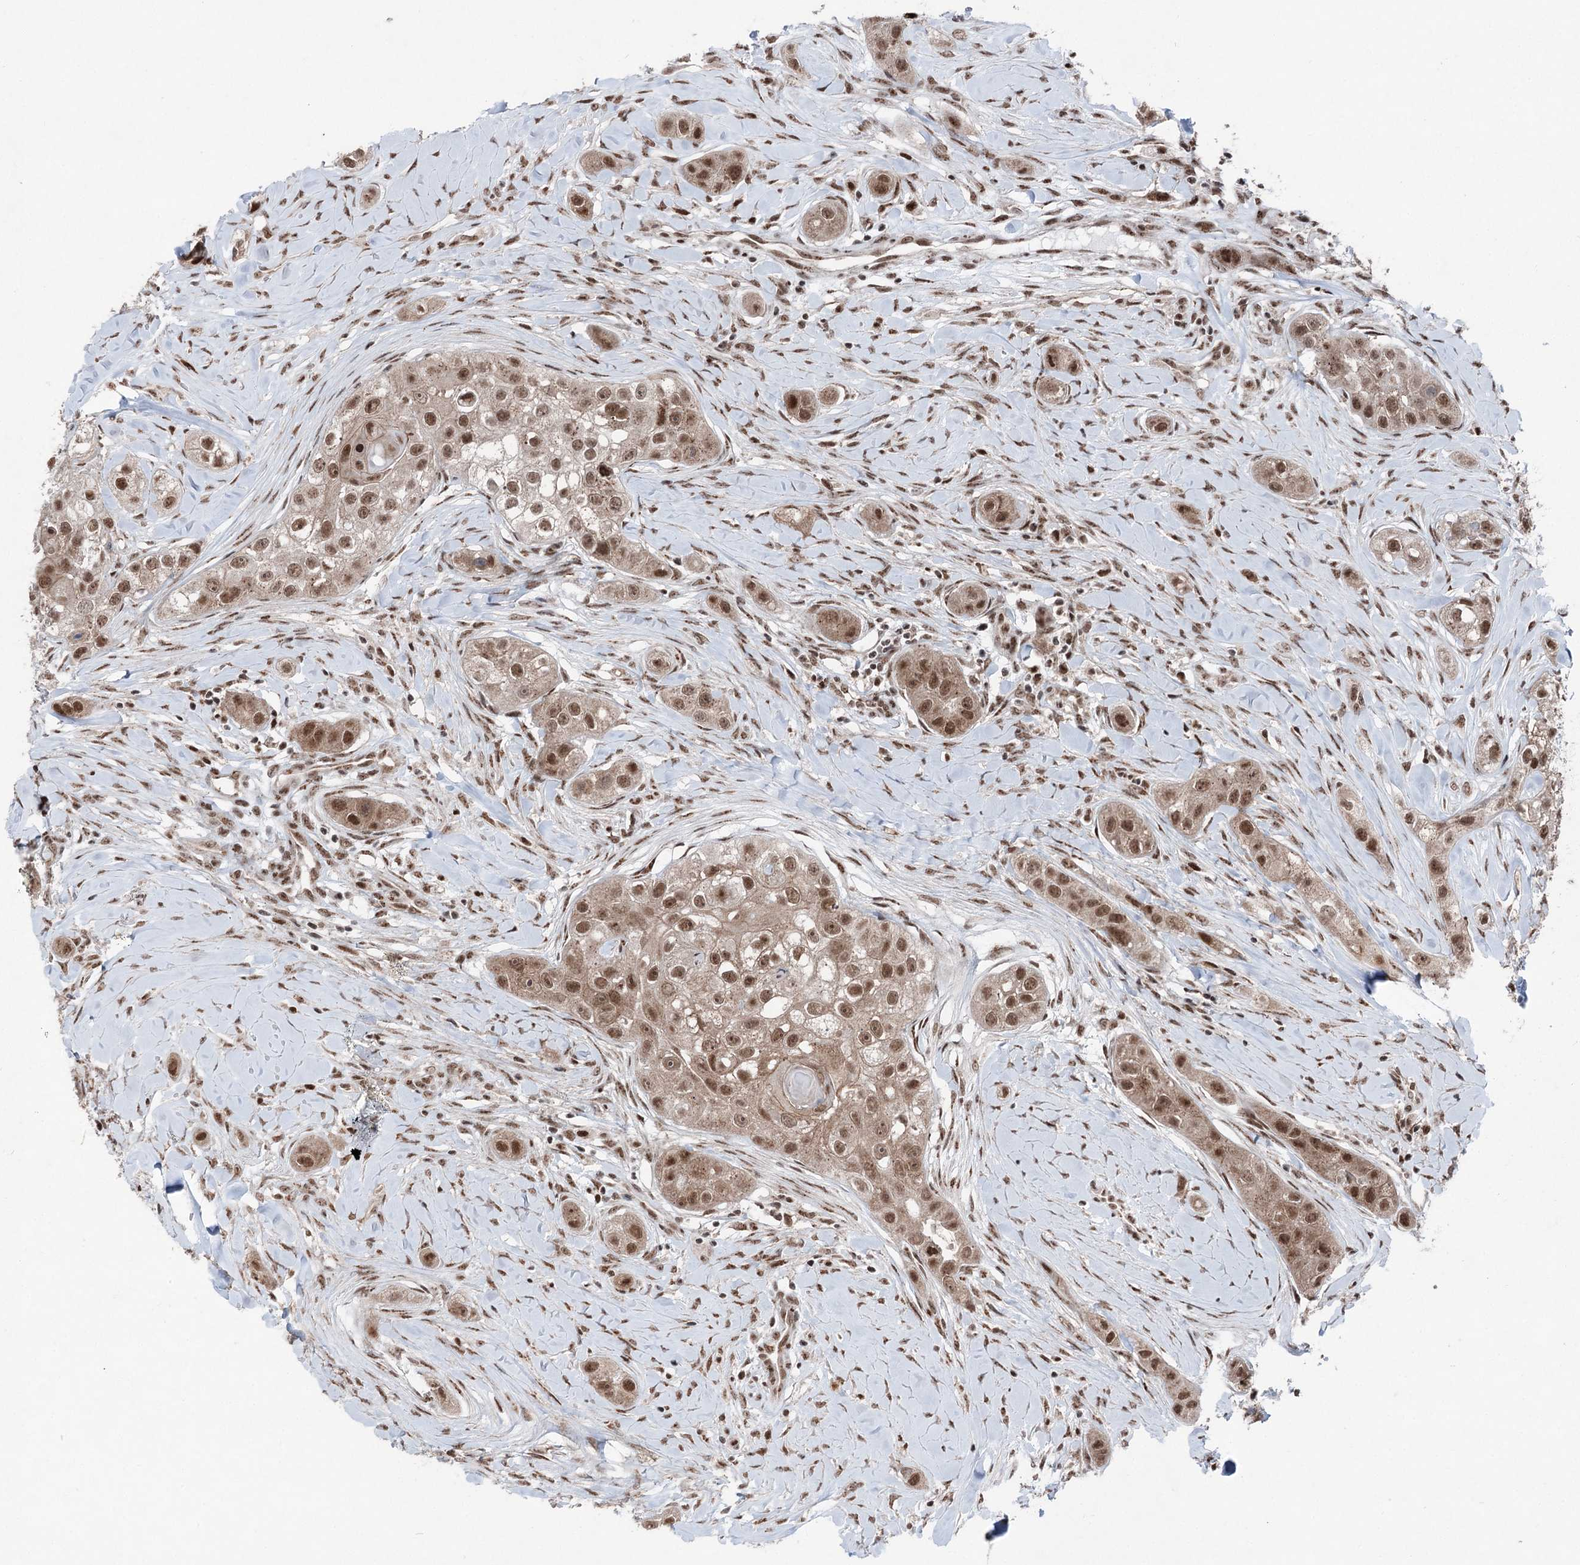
{"staining": {"intensity": "moderate", "quantity": ">75%", "location": "nuclear"}, "tissue": "head and neck cancer", "cell_type": "Tumor cells", "image_type": "cancer", "snomed": [{"axis": "morphology", "description": "Normal tissue, NOS"}, {"axis": "morphology", "description": "Squamous cell carcinoma, NOS"}, {"axis": "topography", "description": "Skeletal muscle"}, {"axis": "topography", "description": "Head-Neck"}], "caption": "The micrograph displays immunohistochemical staining of head and neck cancer (squamous cell carcinoma). There is moderate nuclear staining is appreciated in about >75% of tumor cells. Using DAB (3,3'-diaminobenzidine) (brown) and hematoxylin (blue) stains, captured at high magnification using brightfield microscopy.", "gene": "ZCCHC8", "patient": {"sex": "male", "age": 51}}